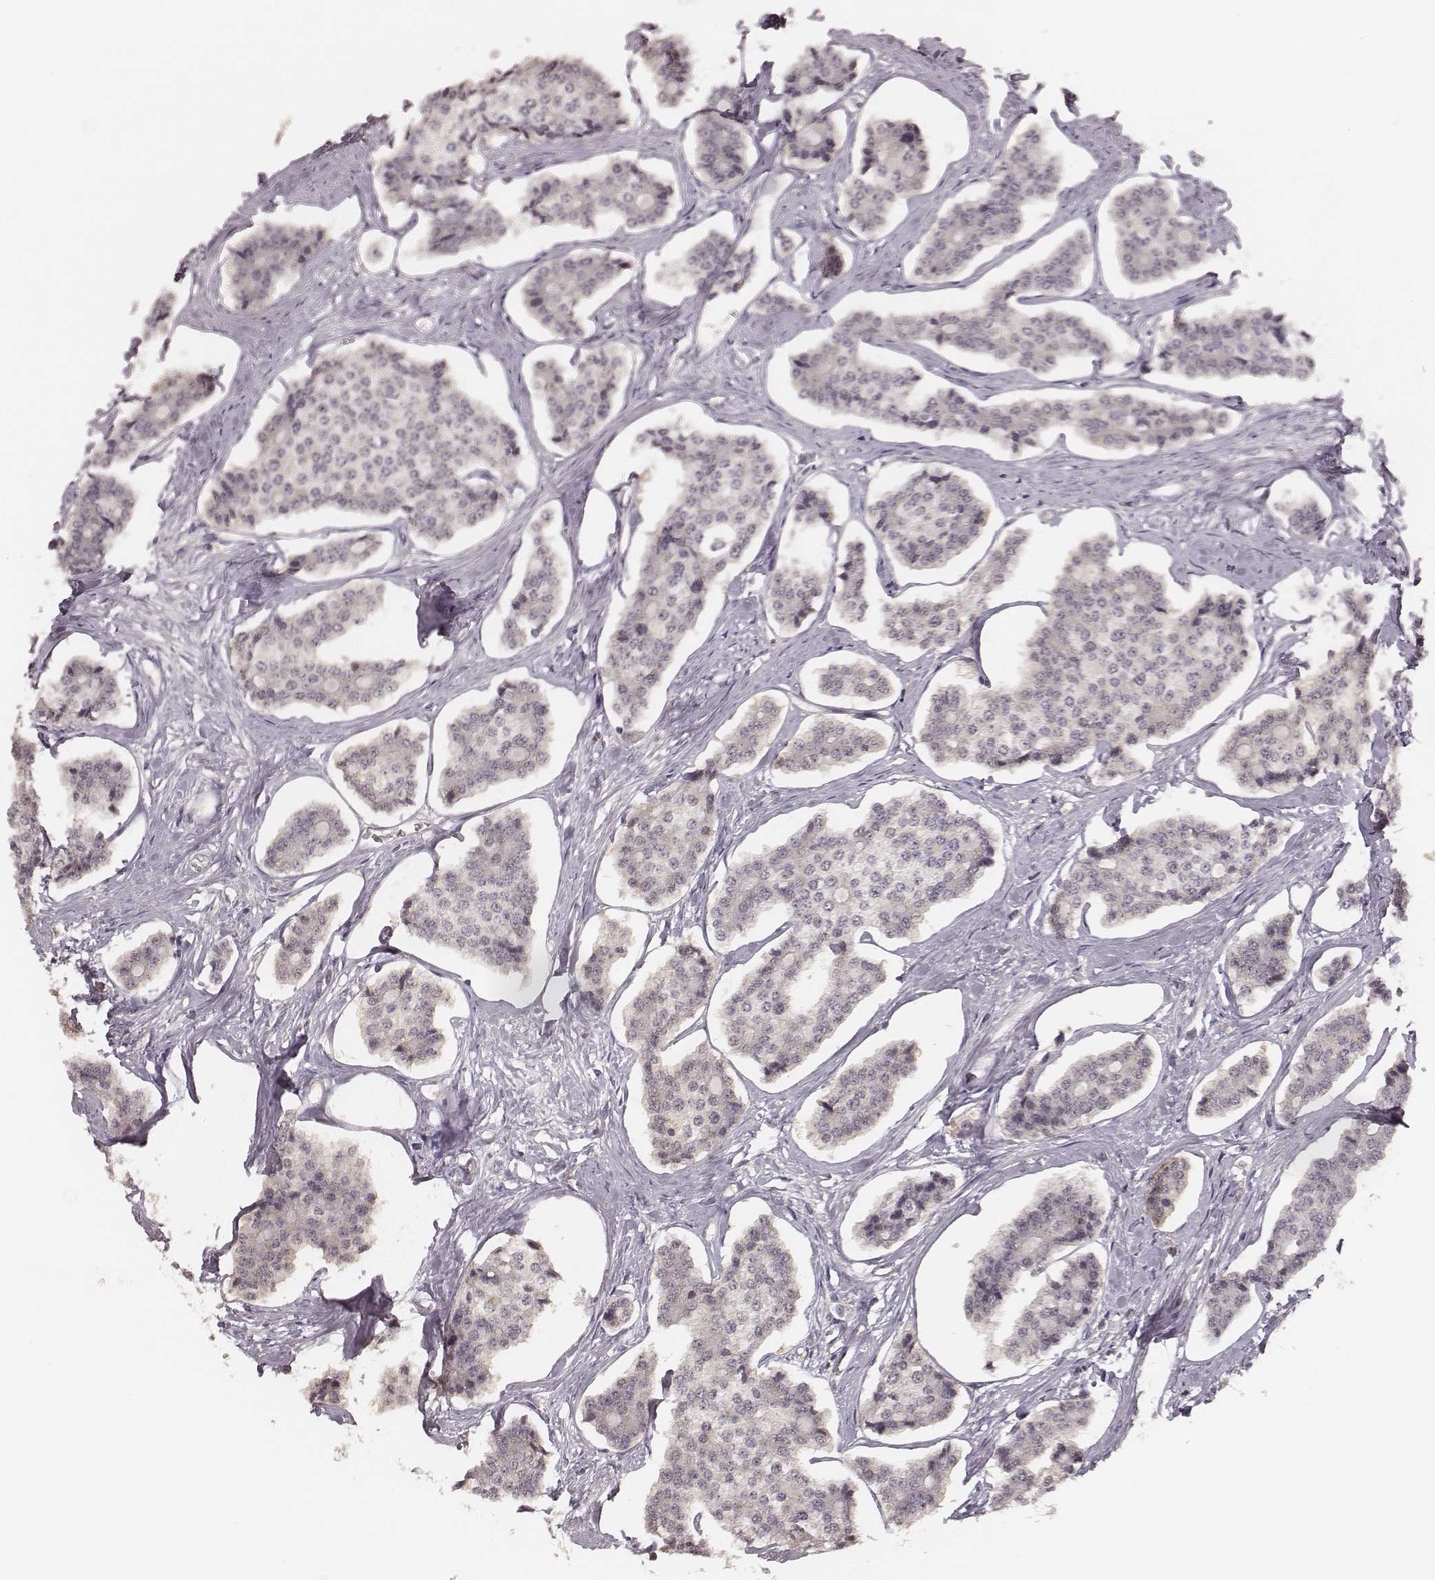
{"staining": {"intensity": "negative", "quantity": "none", "location": "none"}, "tissue": "carcinoid", "cell_type": "Tumor cells", "image_type": "cancer", "snomed": [{"axis": "morphology", "description": "Carcinoid, malignant, NOS"}, {"axis": "topography", "description": "Small intestine"}], "caption": "High power microscopy photomicrograph of an immunohistochemistry histopathology image of malignant carcinoid, revealing no significant positivity in tumor cells.", "gene": "LY6K", "patient": {"sex": "female", "age": 65}}